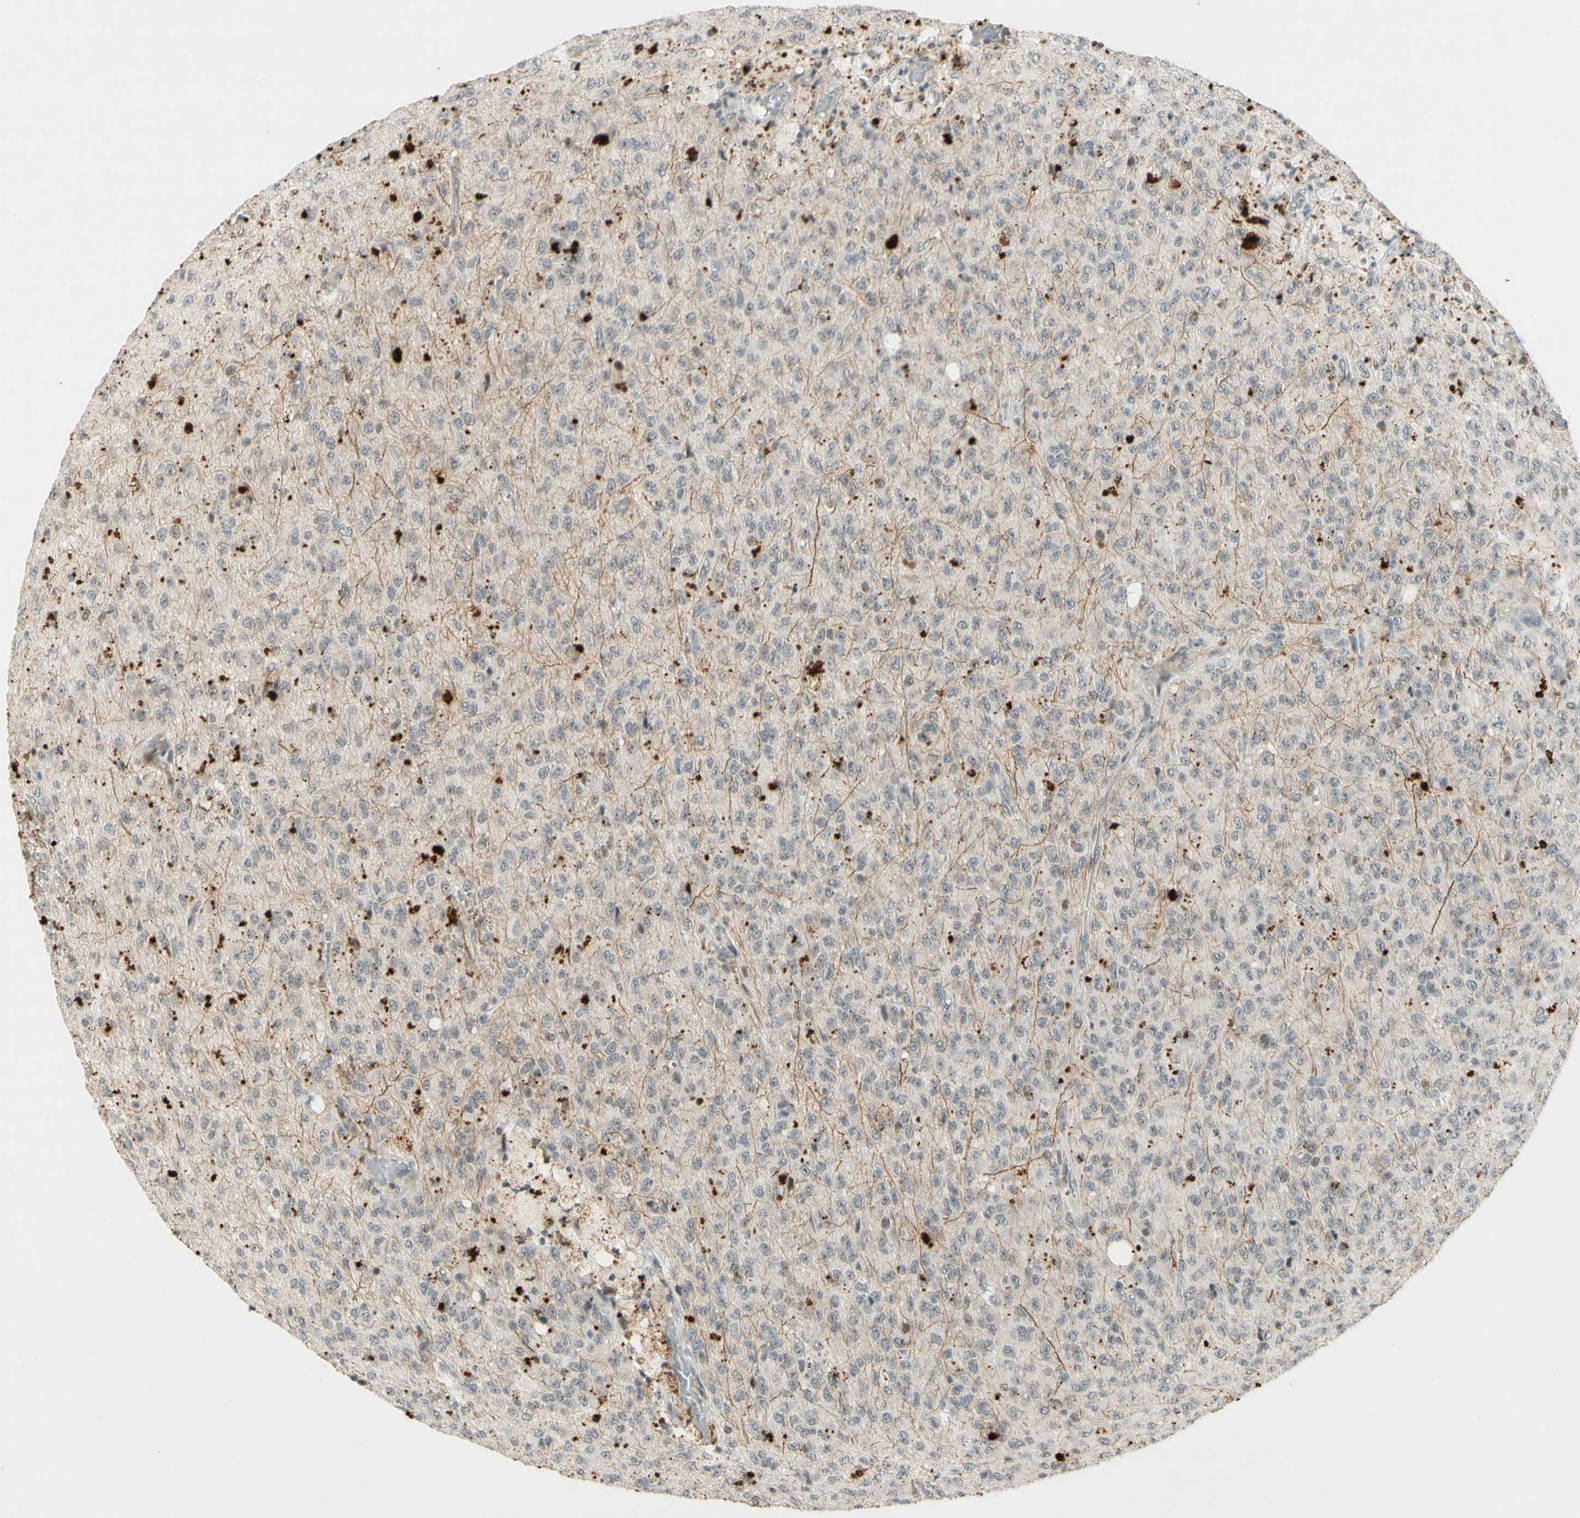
{"staining": {"intensity": "negative", "quantity": "none", "location": "none"}, "tissue": "glioma", "cell_type": "Tumor cells", "image_type": "cancer", "snomed": [{"axis": "morphology", "description": "Glioma, malignant, High grade"}, {"axis": "topography", "description": "pancreas cauda"}], "caption": "The micrograph demonstrates no staining of tumor cells in malignant high-grade glioma.", "gene": "IRF1", "patient": {"sex": "male", "age": 60}}